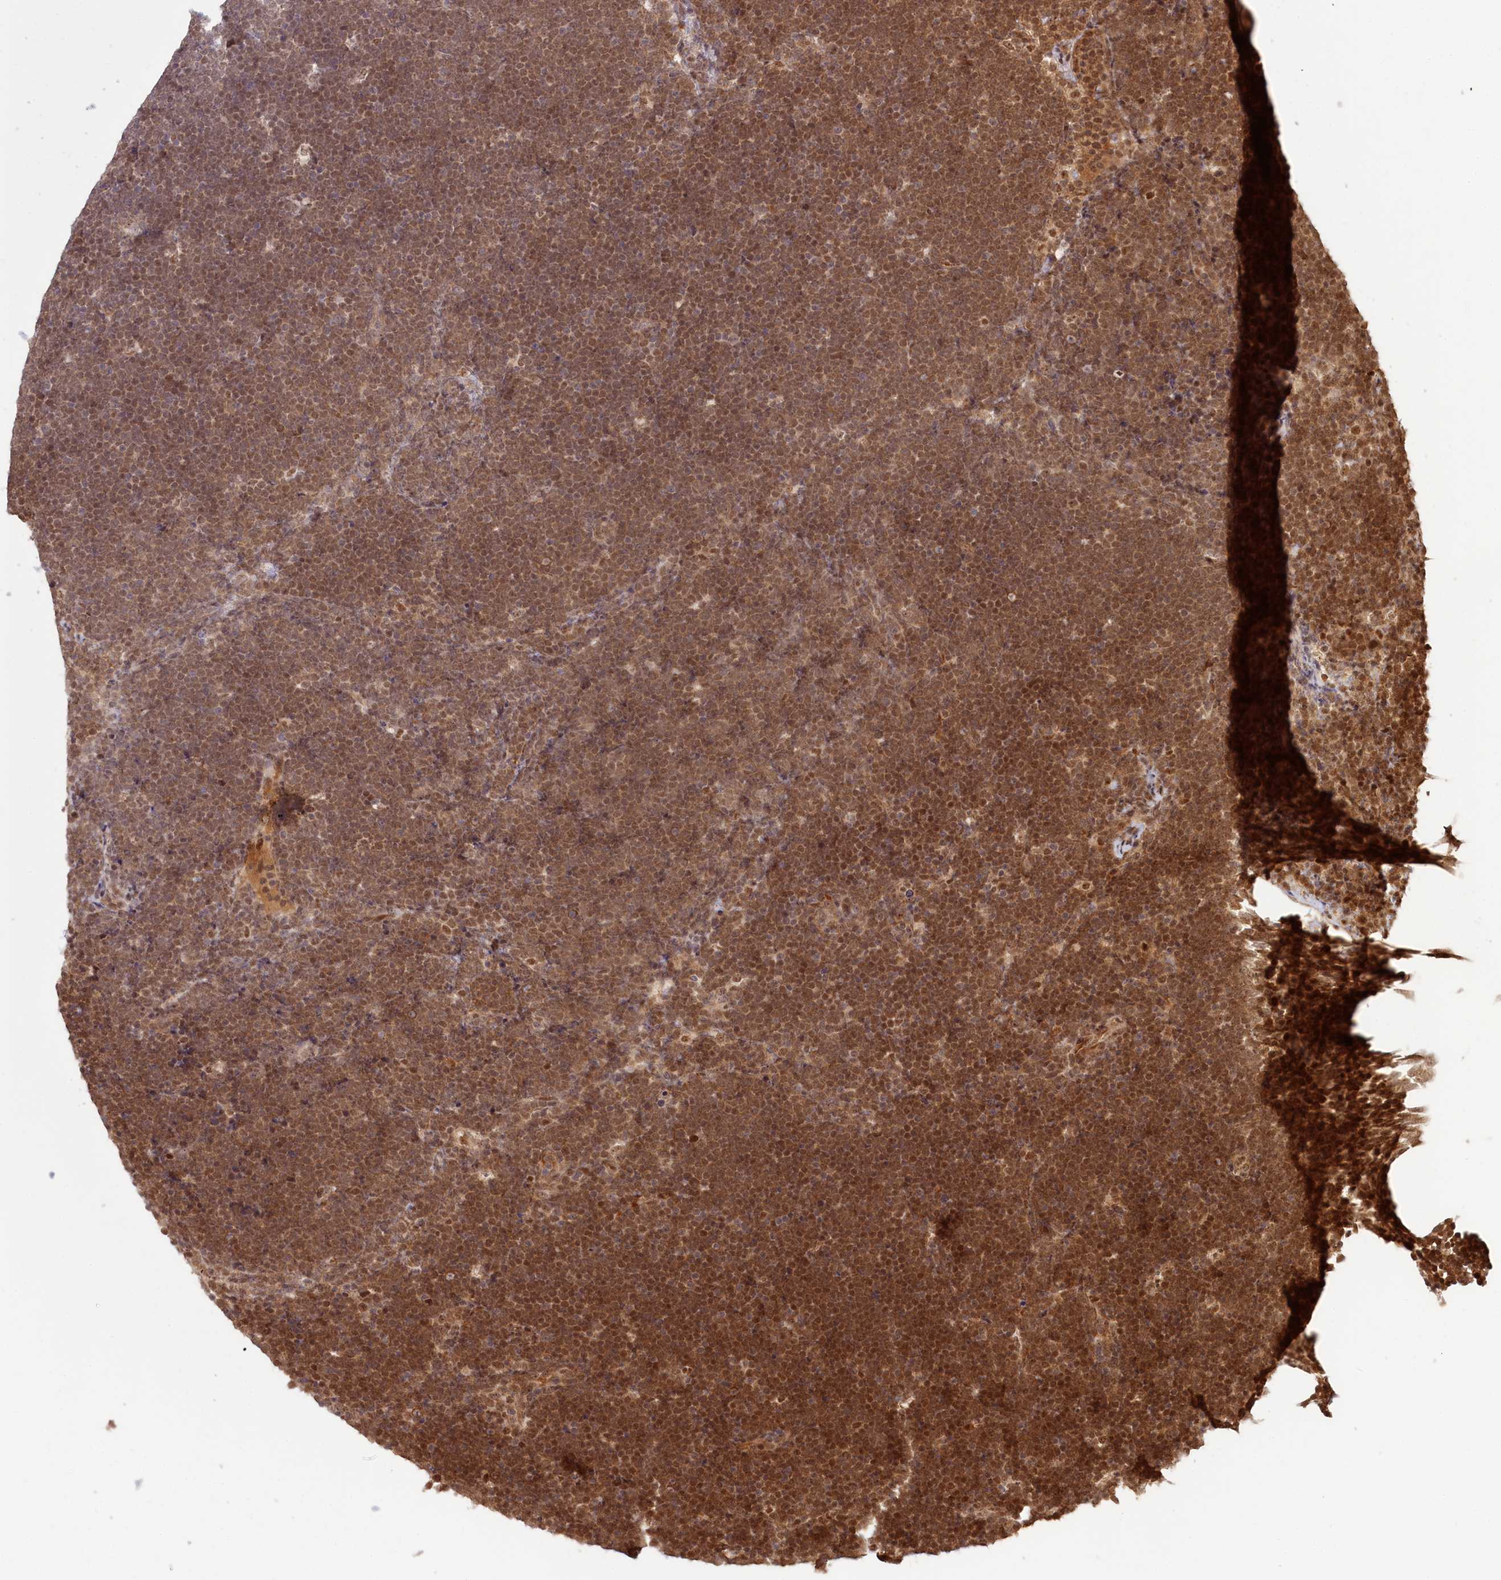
{"staining": {"intensity": "moderate", "quantity": ">75%", "location": "cytoplasmic/membranous,nuclear"}, "tissue": "lymphoma", "cell_type": "Tumor cells", "image_type": "cancer", "snomed": [{"axis": "morphology", "description": "Malignant lymphoma, non-Hodgkin's type, High grade"}, {"axis": "topography", "description": "Lymph node"}], "caption": "IHC (DAB) staining of human lymphoma exhibits moderate cytoplasmic/membranous and nuclear protein positivity in about >75% of tumor cells.", "gene": "WAPL", "patient": {"sex": "male", "age": 13}}